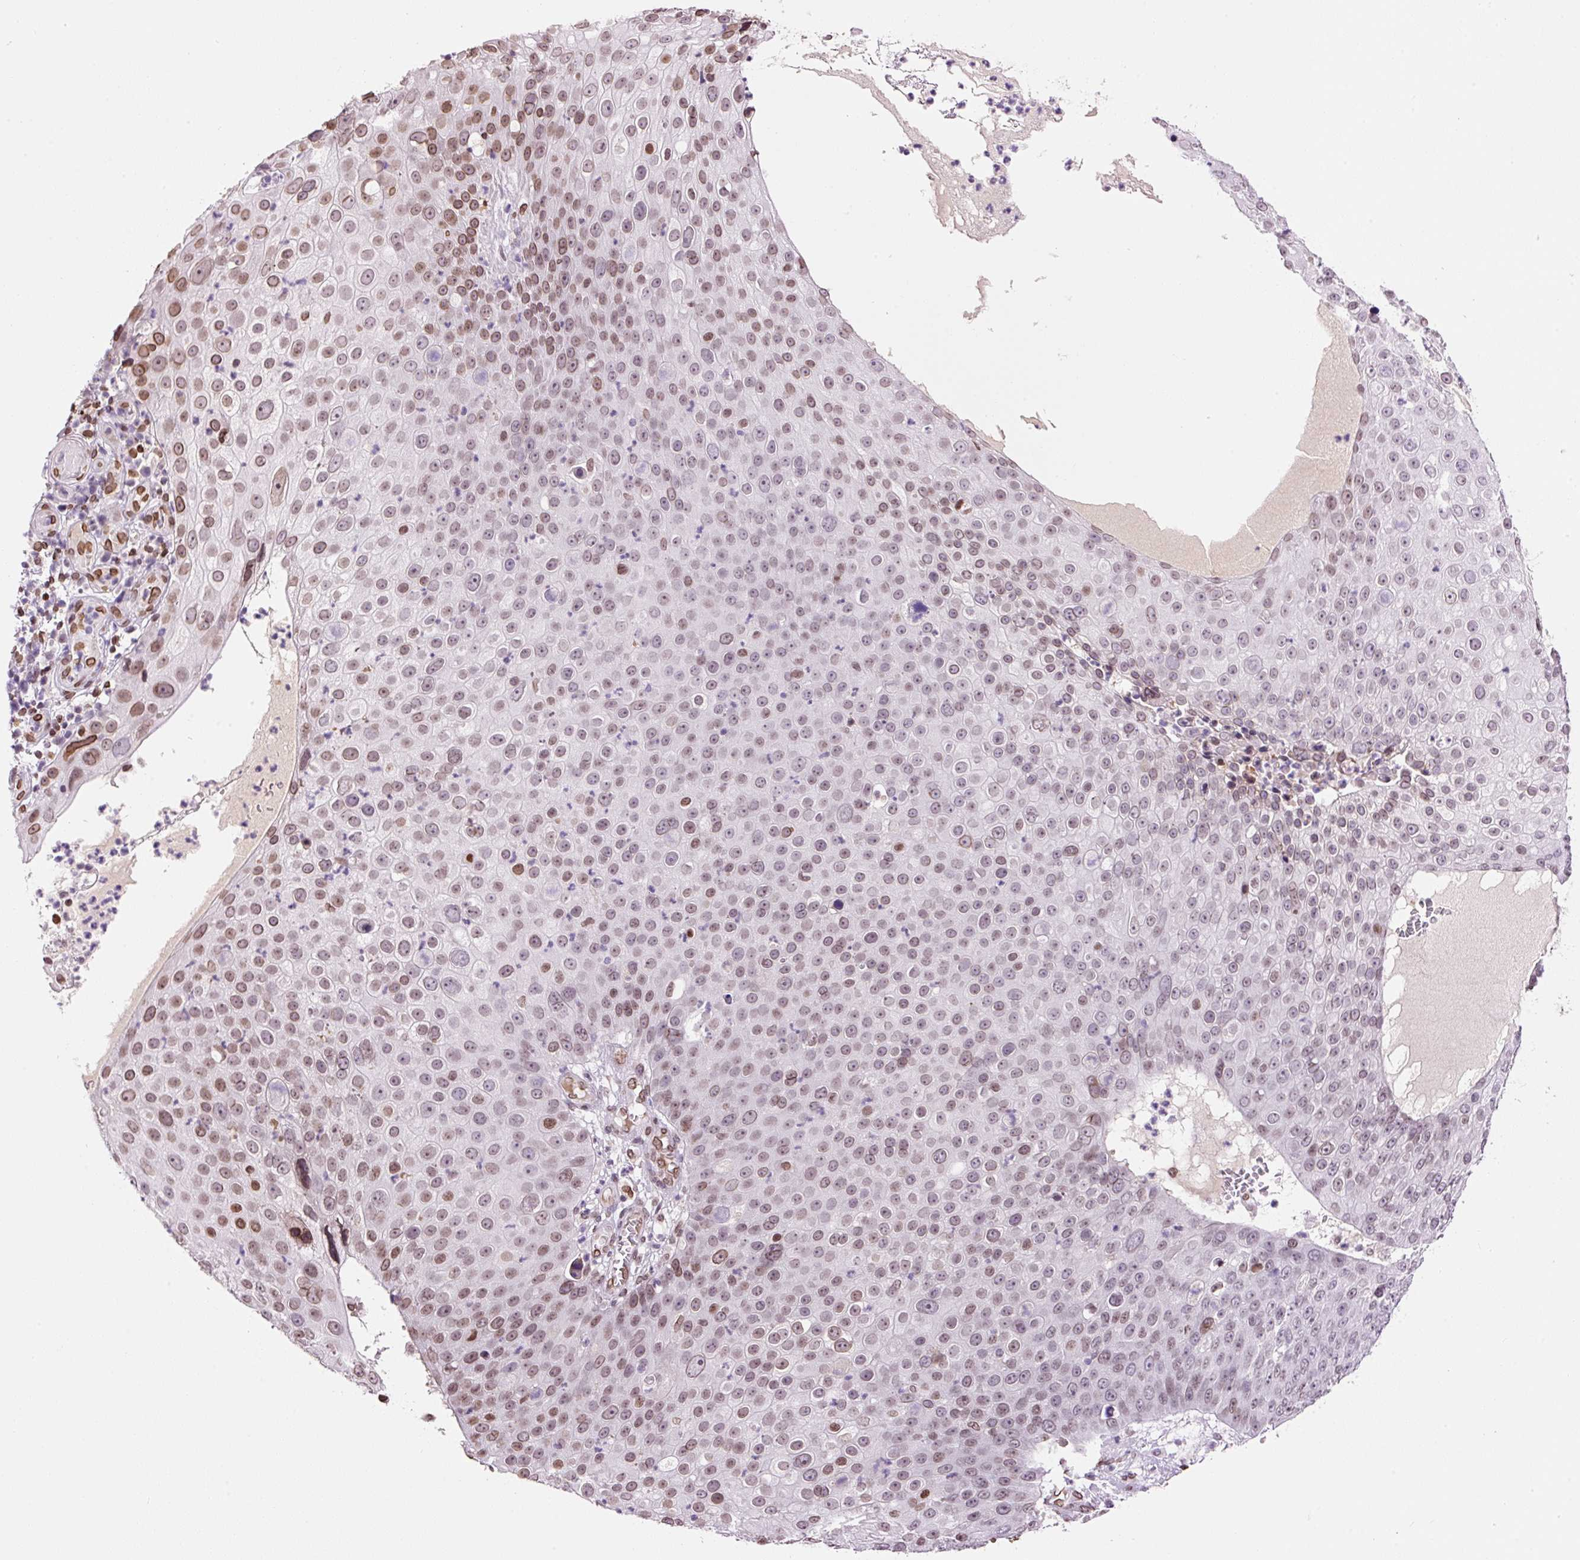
{"staining": {"intensity": "moderate", "quantity": "25%-75%", "location": "cytoplasmic/membranous,nuclear"}, "tissue": "skin cancer", "cell_type": "Tumor cells", "image_type": "cancer", "snomed": [{"axis": "morphology", "description": "Squamous cell carcinoma, NOS"}, {"axis": "topography", "description": "Skin"}], "caption": "Immunohistochemical staining of skin cancer demonstrates medium levels of moderate cytoplasmic/membranous and nuclear protein expression in approximately 25%-75% of tumor cells.", "gene": "ZNF224", "patient": {"sex": "male", "age": 71}}